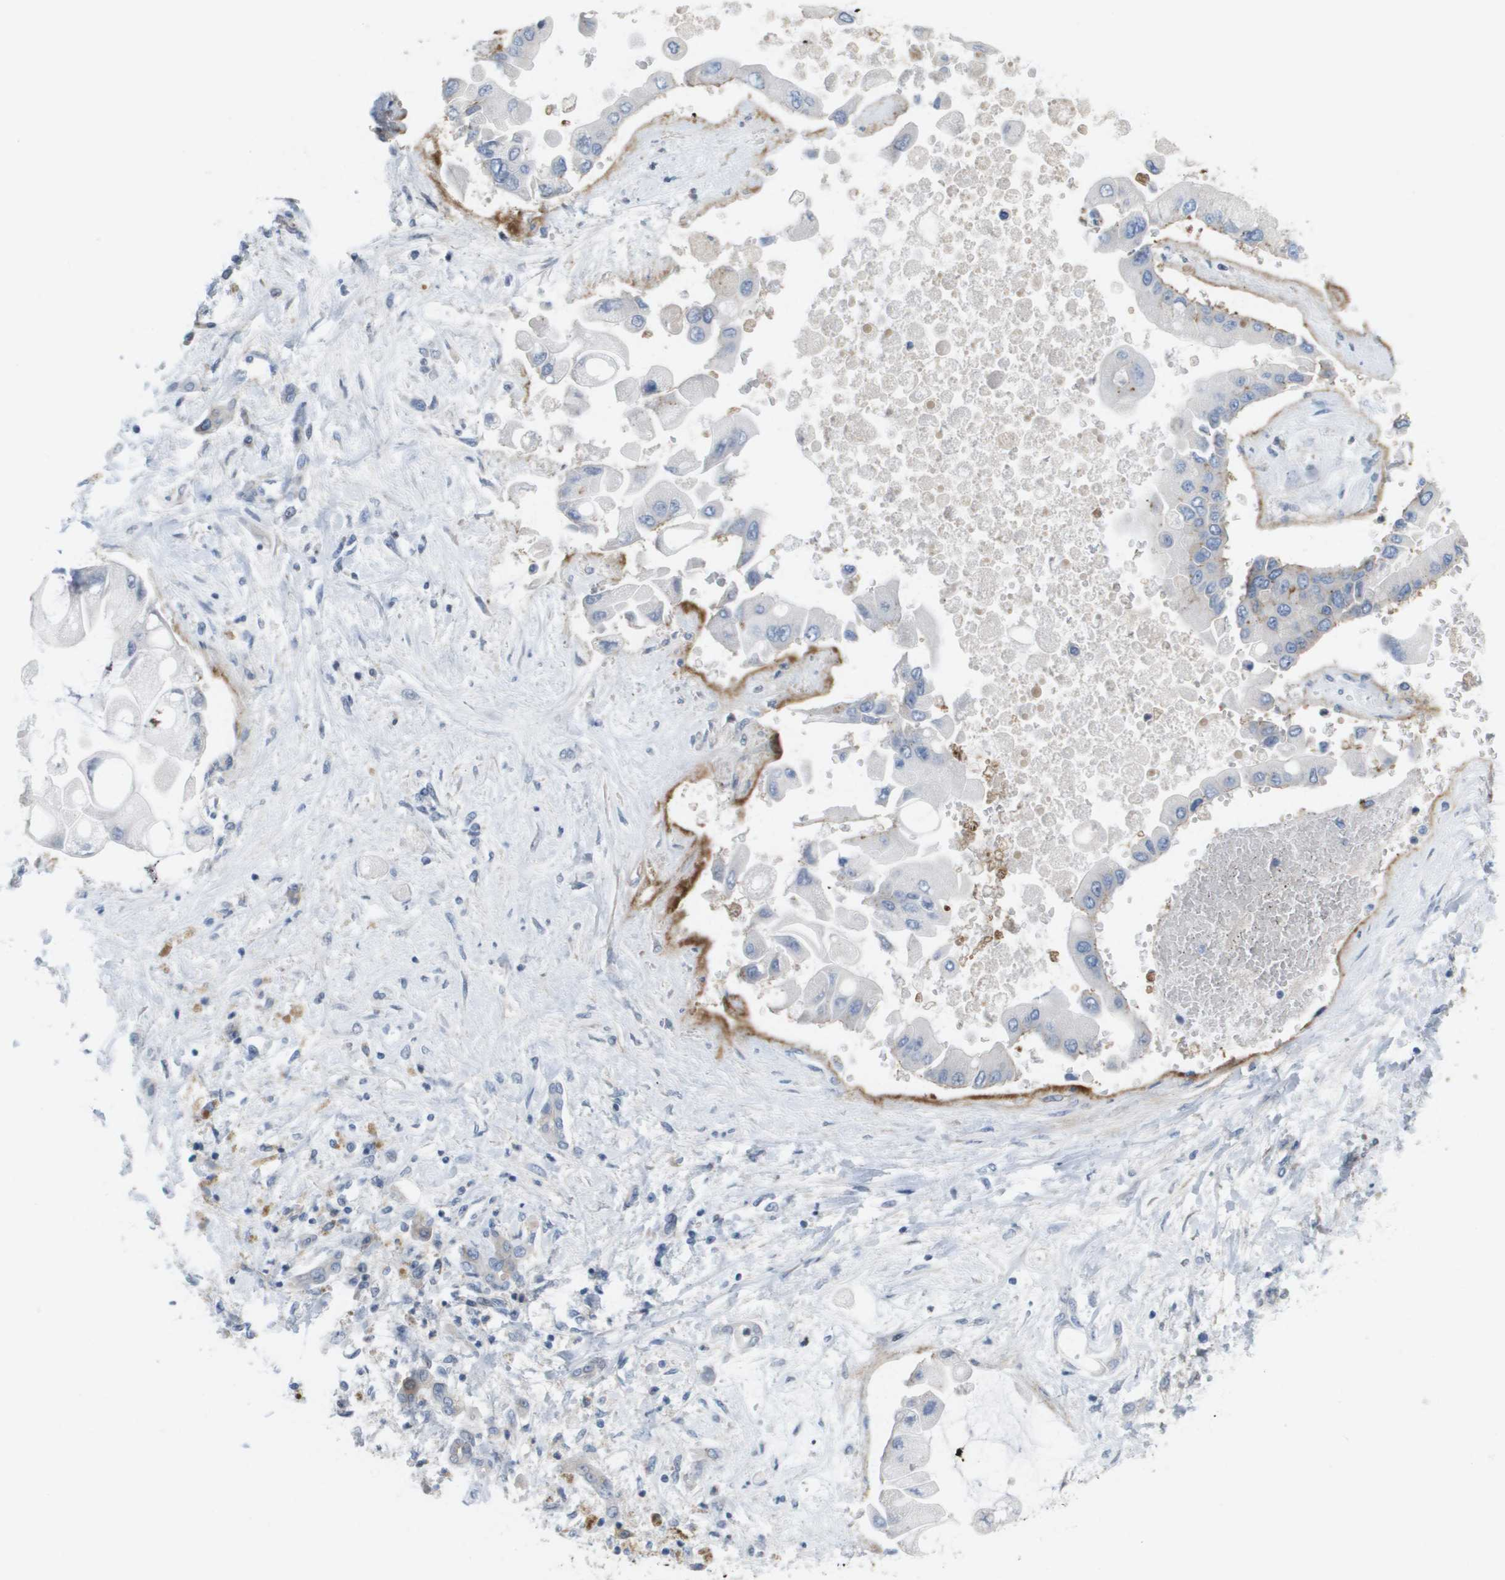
{"staining": {"intensity": "negative", "quantity": "none", "location": "none"}, "tissue": "liver cancer", "cell_type": "Tumor cells", "image_type": "cancer", "snomed": [{"axis": "morphology", "description": "Cholangiocarcinoma"}, {"axis": "topography", "description": "Liver"}], "caption": "This is an IHC image of human liver cancer (cholangiocarcinoma). There is no staining in tumor cells.", "gene": "MARCHF8", "patient": {"sex": "male", "age": 50}}